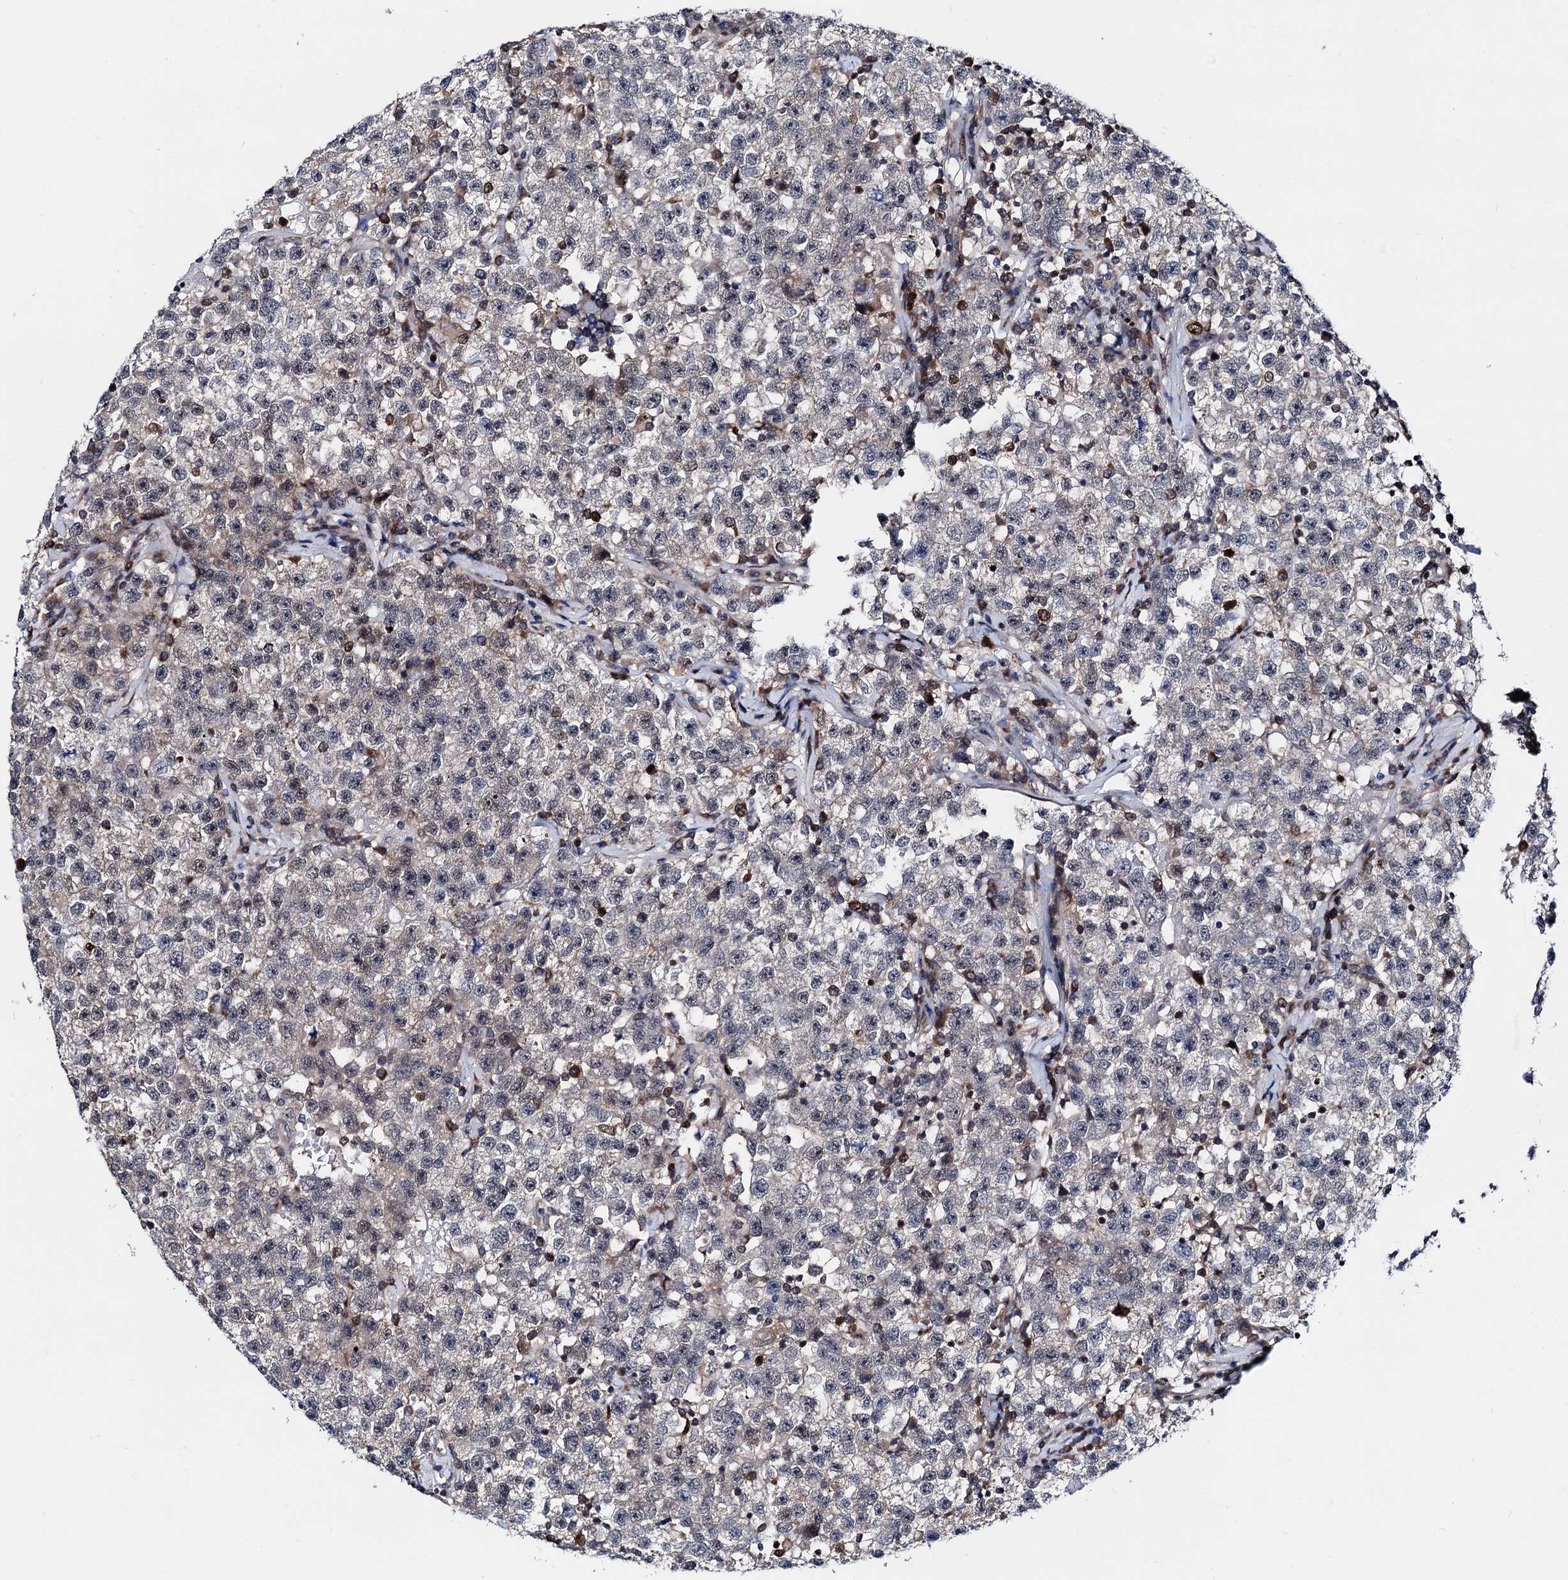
{"staining": {"intensity": "negative", "quantity": "none", "location": "none"}, "tissue": "testis cancer", "cell_type": "Tumor cells", "image_type": "cancer", "snomed": [{"axis": "morphology", "description": "Seminoma, NOS"}, {"axis": "topography", "description": "Testis"}], "caption": "Immunohistochemical staining of testis seminoma reveals no significant staining in tumor cells.", "gene": "COA4", "patient": {"sex": "male", "age": 22}}